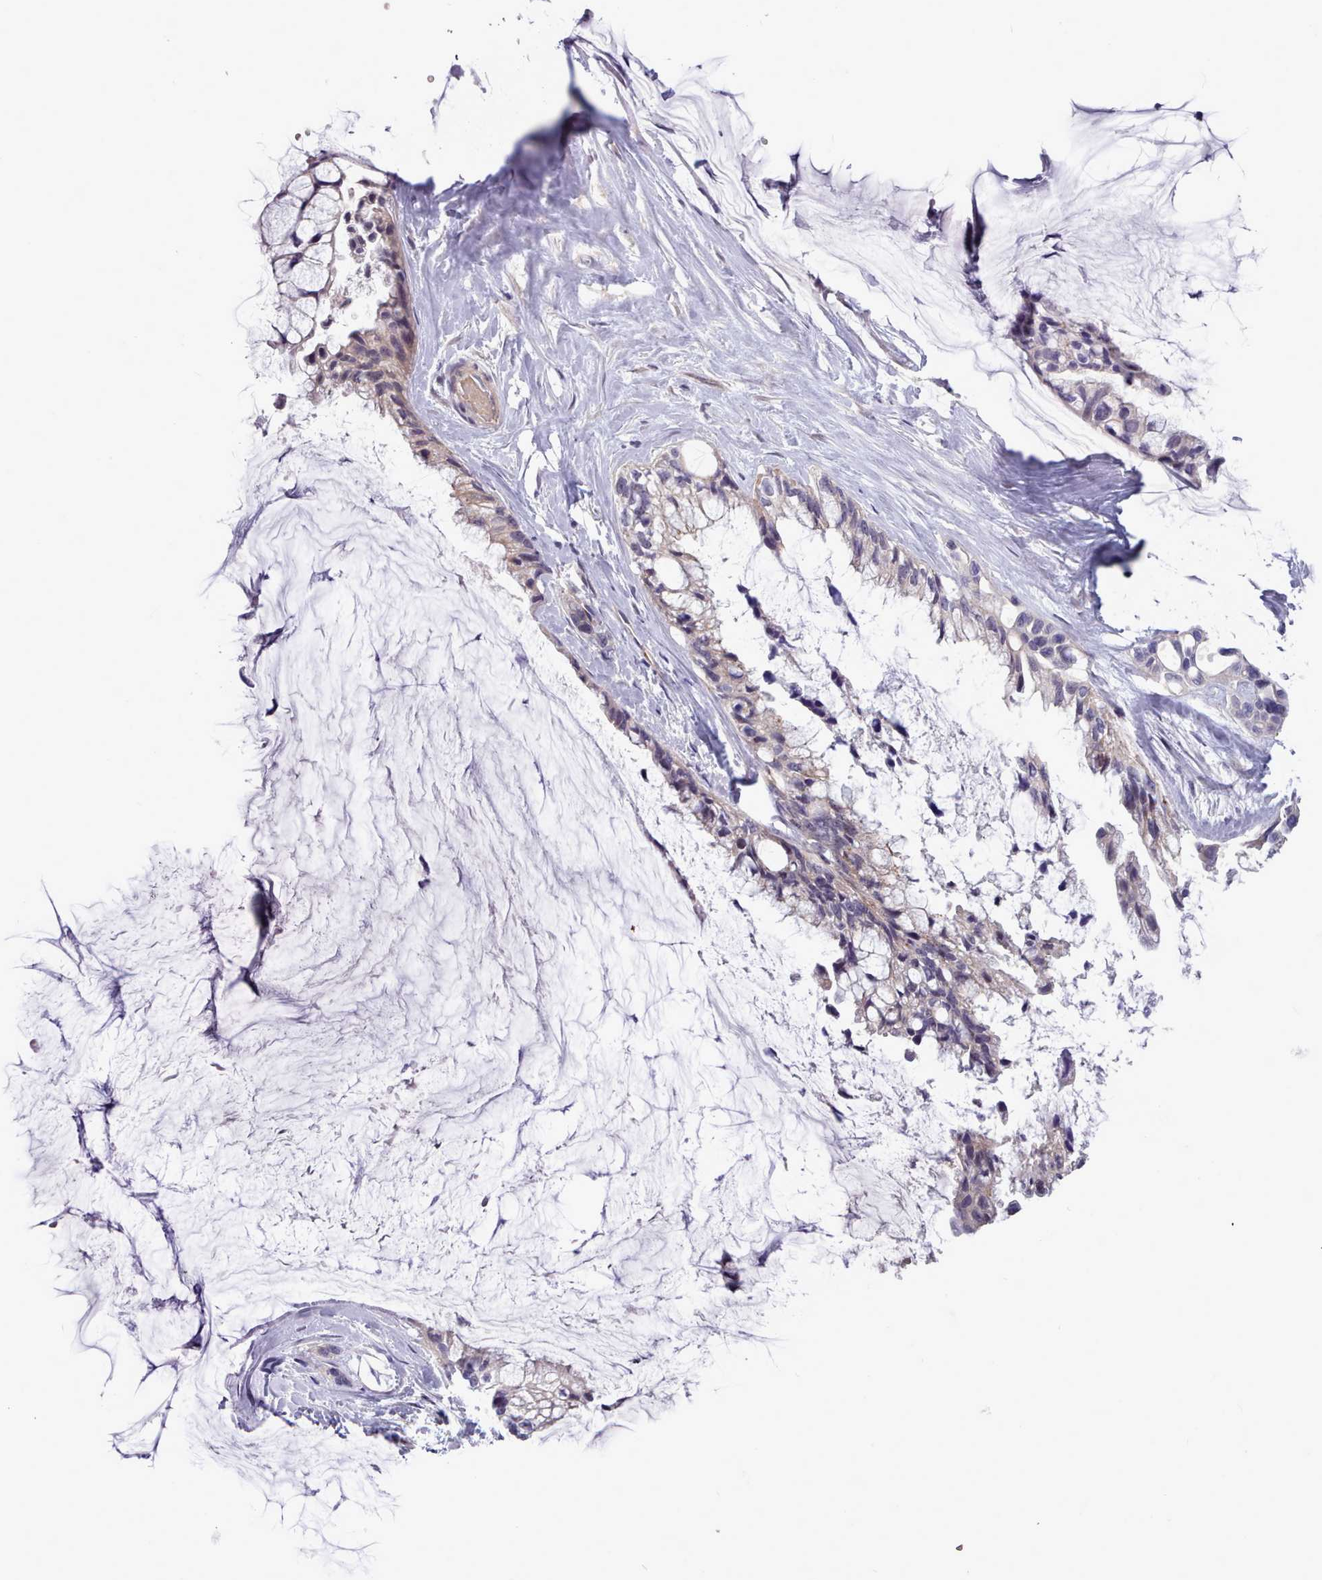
{"staining": {"intensity": "weak", "quantity": "<25%", "location": "cytoplasmic/membranous"}, "tissue": "ovarian cancer", "cell_type": "Tumor cells", "image_type": "cancer", "snomed": [{"axis": "morphology", "description": "Cystadenocarcinoma, mucinous, NOS"}, {"axis": "topography", "description": "Ovary"}], "caption": "High magnification brightfield microscopy of mucinous cystadenocarcinoma (ovarian) stained with DAB (brown) and counterstained with hematoxylin (blue): tumor cells show no significant expression.", "gene": "KCTD16", "patient": {"sex": "female", "age": 39}}